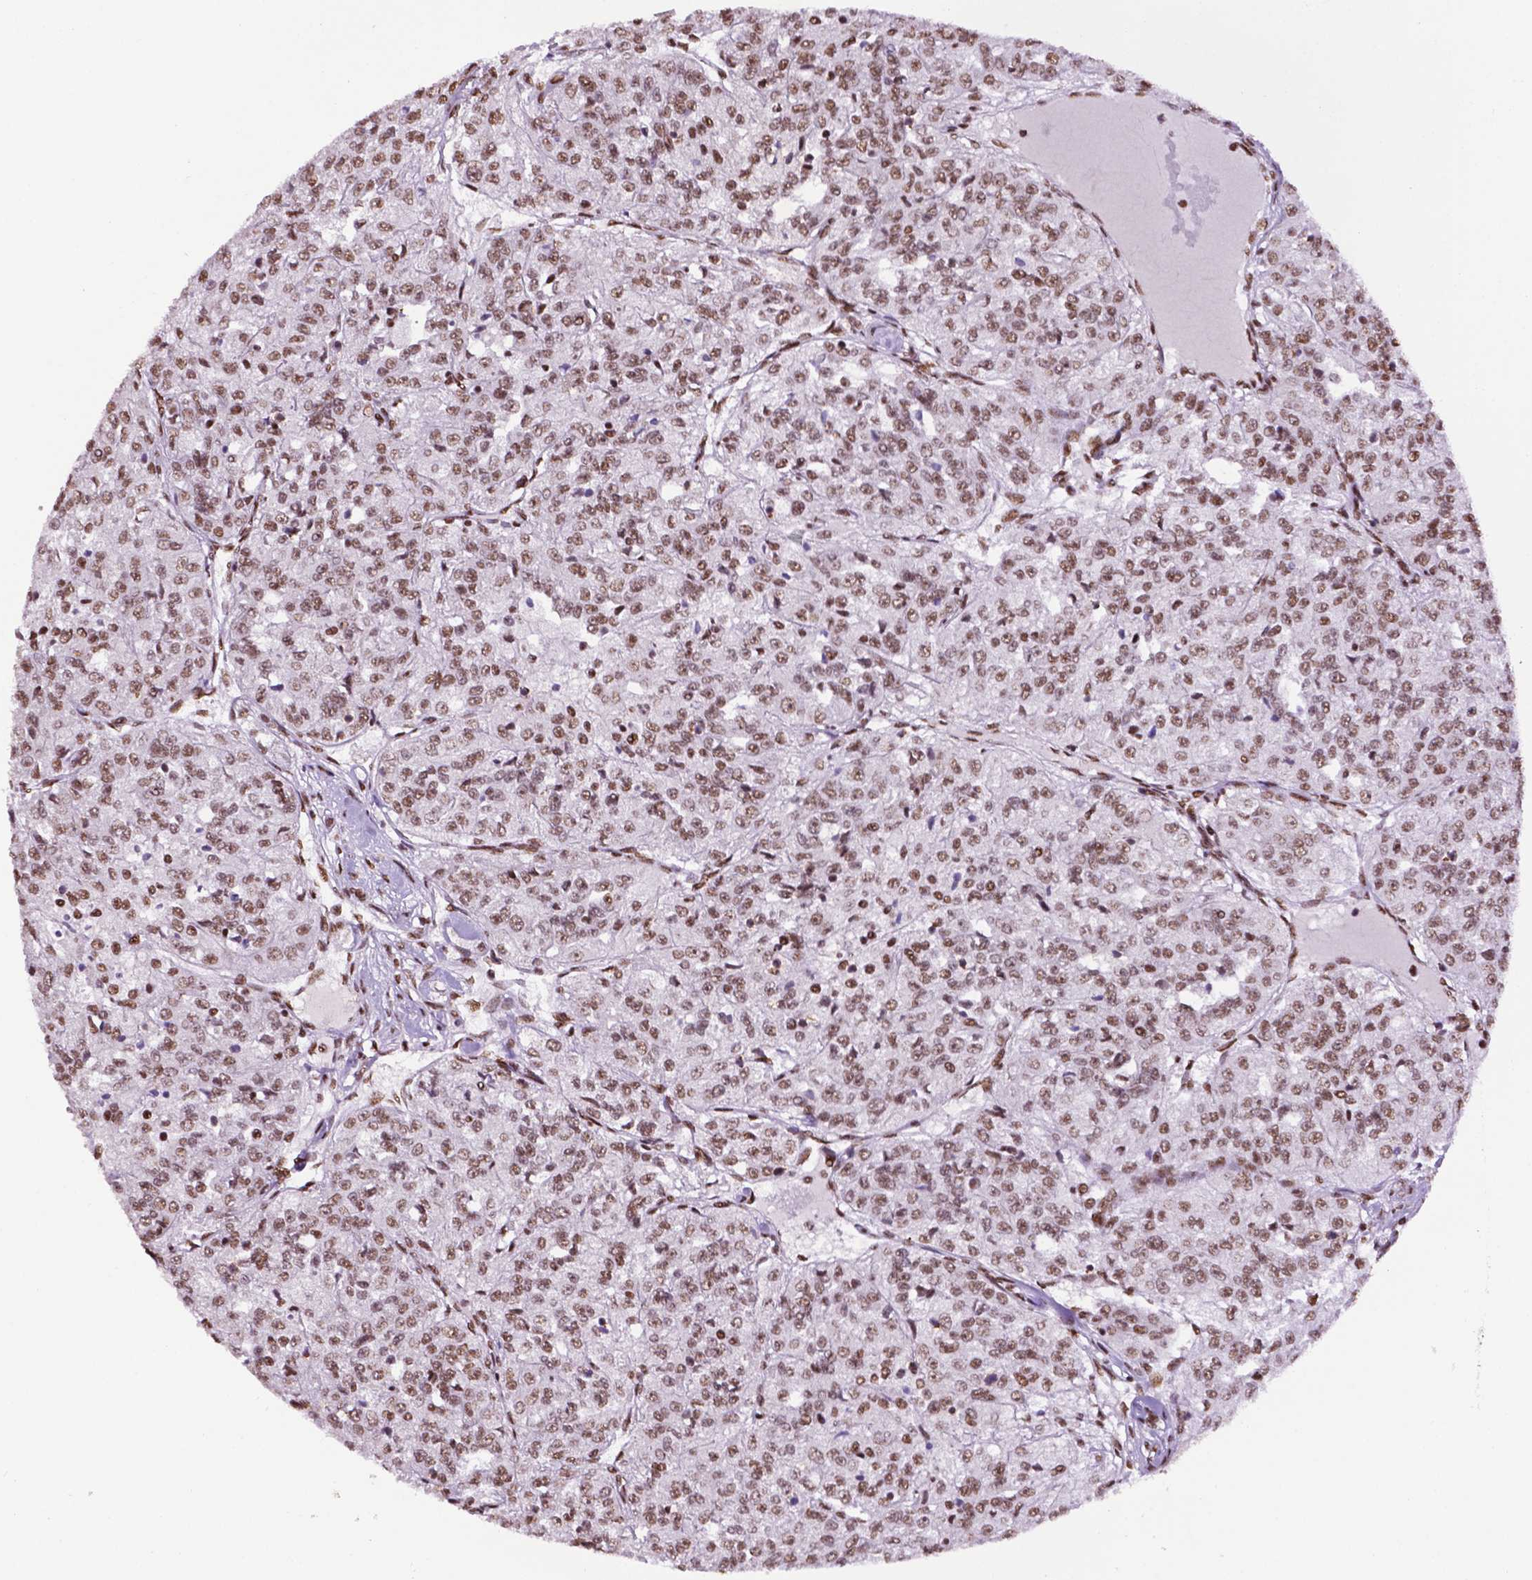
{"staining": {"intensity": "moderate", "quantity": ">75%", "location": "nuclear"}, "tissue": "renal cancer", "cell_type": "Tumor cells", "image_type": "cancer", "snomed": [{"axis": "morphology", "description": "Adenocarcinoma, NOS"}, {"axis": "topography", "description": "Kidney"}], "caption": "Tumor cells reveal medium levels of moderate nuclear expression in approximately >75% of cells in renal cancer. (DAB (3,3'-diaminobenzidine) = brown stain, brightfield microscopy at high magnification).", "gene": "CCAR2", "patient": {"sex": "female", "age": 63}}